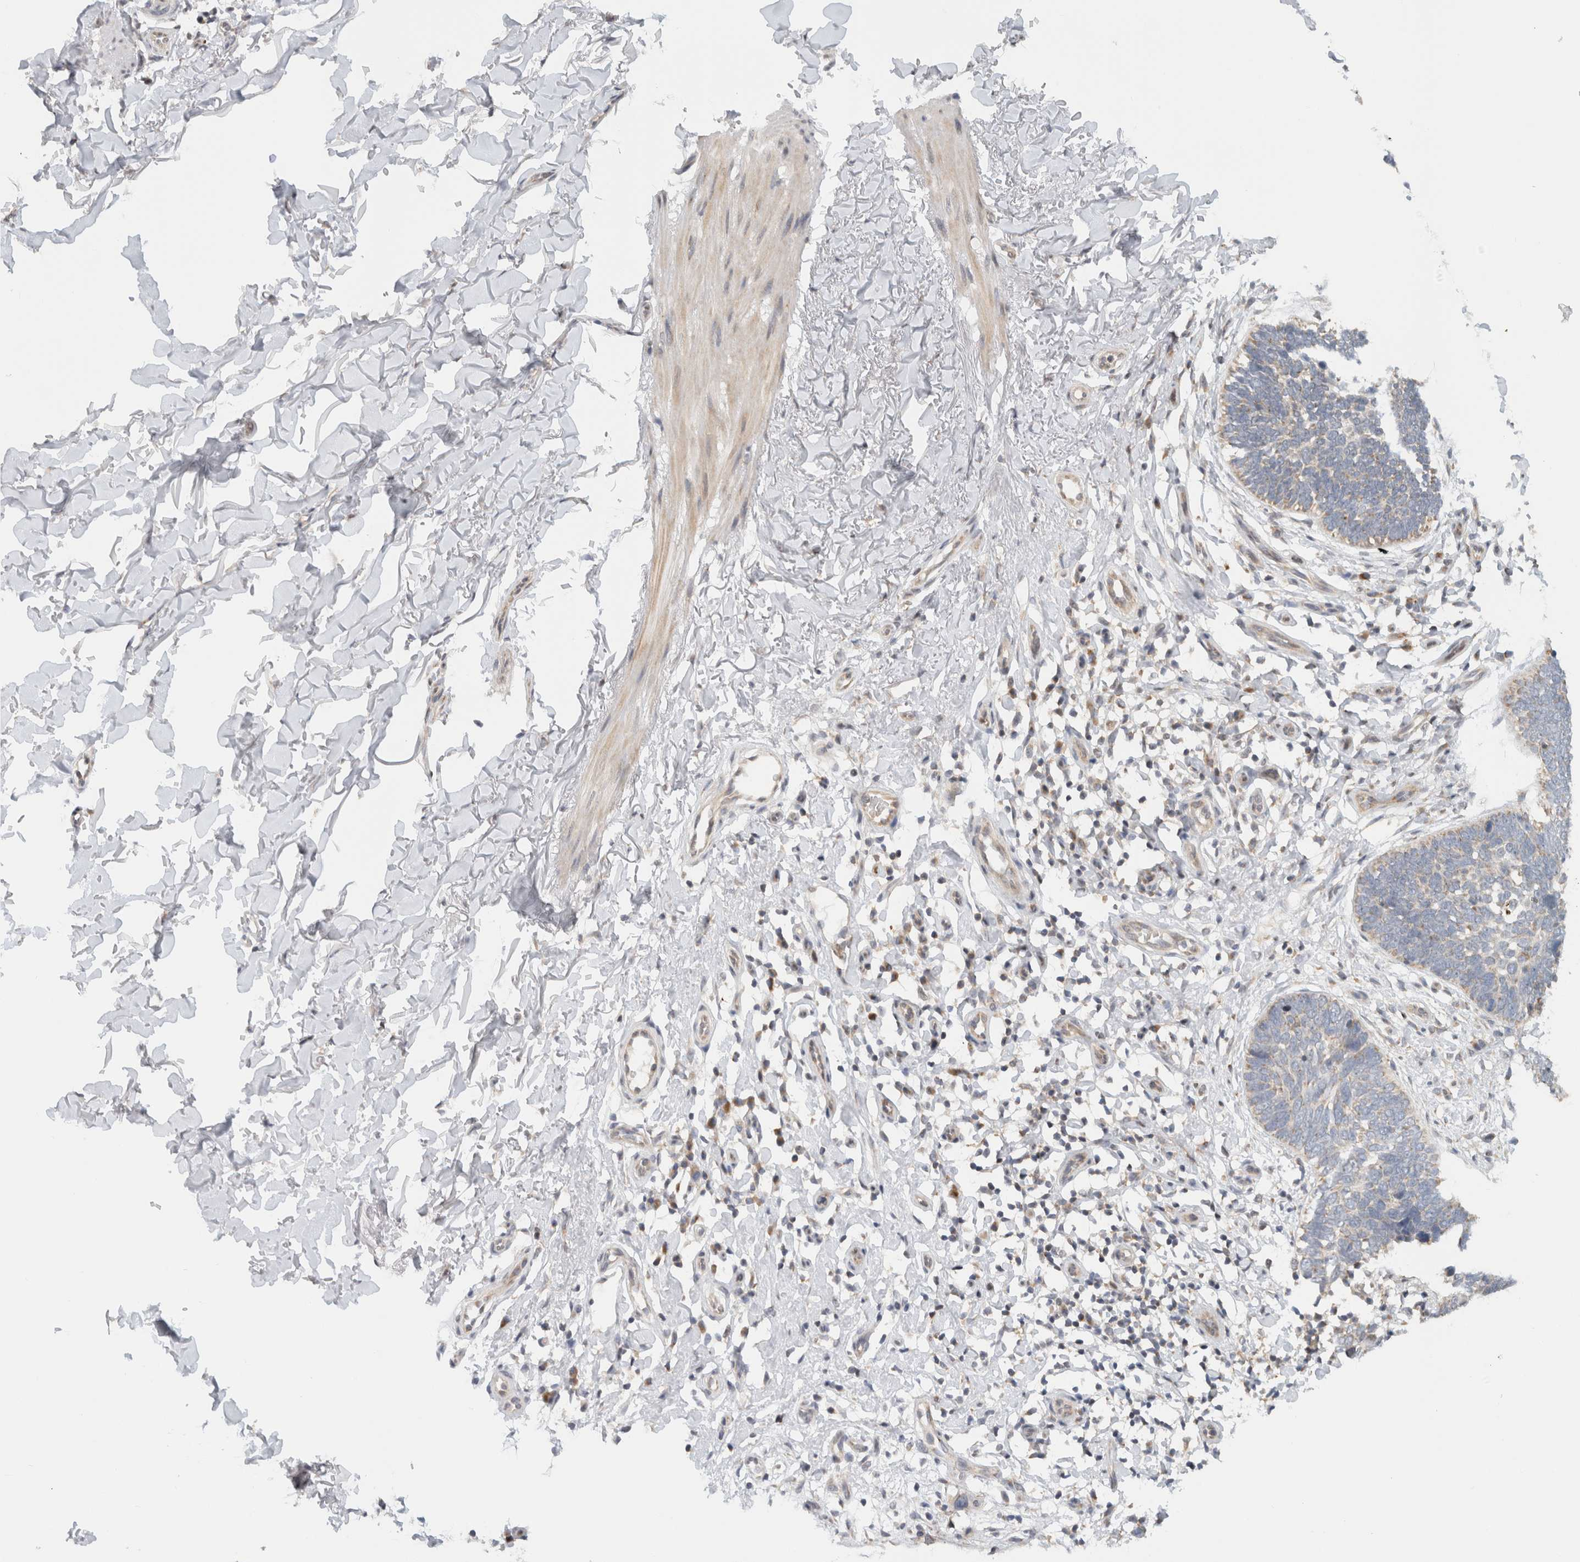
{"staining": {"intensity": "weak", "quantity": "25%-75%", "location": "cytoplasmic/membranous"}, "tissue": "skin cancer", "cell_type": "Tumor cells", "image_type": "cancer", "snomed": [{"axis": "morphology", "description": "Normal tissue, NOS"}, {"axis": "morphology", "description": "Basal cell carcinoma"}, {"axis": "topography", "description": "Skin"}], "caption": "Immunohistochemistry photomicrograph of basal cell carcinoma (skin) stained for a protein (brown), which reveals low levels of weak cytoplasmic/membranous positivity in about 25%-75% of tumor cells.", "gene": "CMC2", "patient": {"sex": "male", "age": 77}}